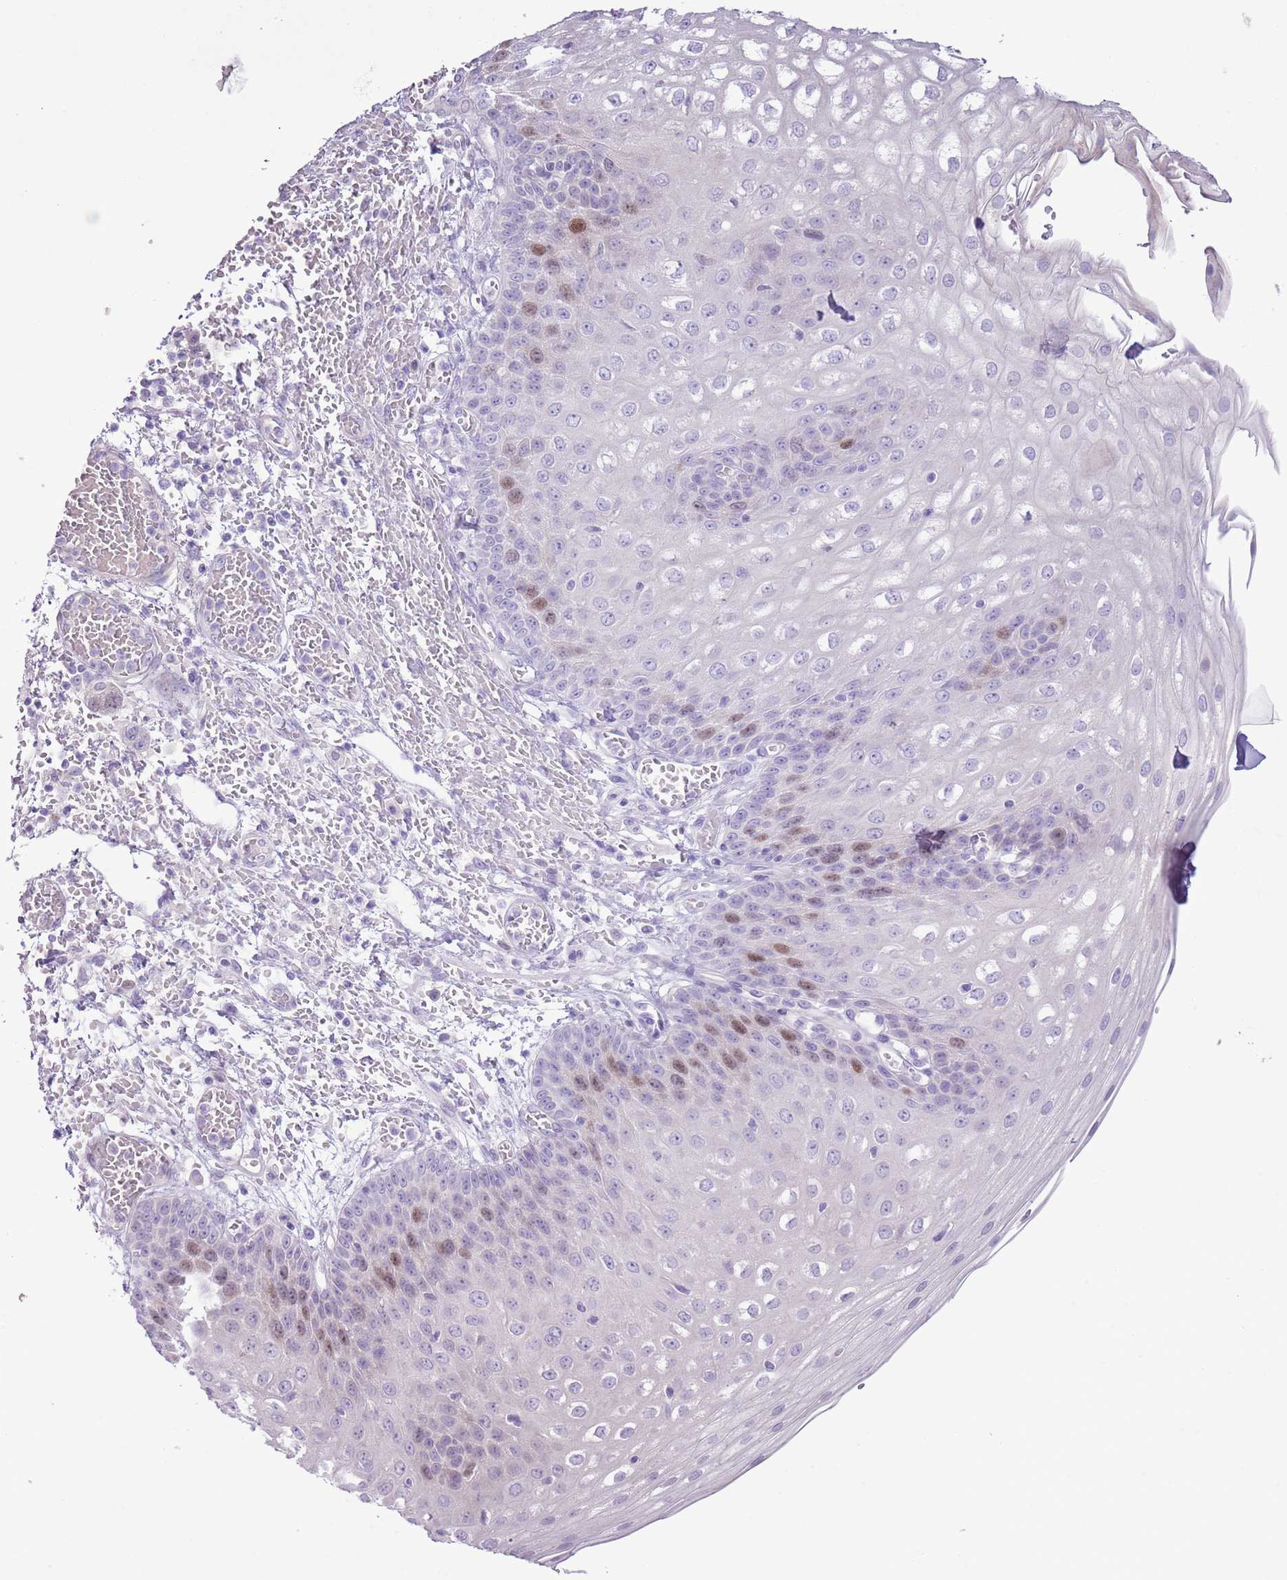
{"staining": {"intensity": "moderate", "quantity": "<25%", "location": "nuclear"}, "tissue": "esophagus", "cell_type": "Squamous epithelial cells", "image_type": "normal", "snomed": [{"axis": "morphology", "description": "Normal tissue, NOS"}, {"axis": "topography", "description": "Esophagus"}], "caption": "Immunohistochemical staining of normal human esophagus exhibits moderate nuclear protein staining in about <25% of squamous epithelial cells. (DAB IHC, brown staining for protein, blue staining for nuclei).", "gene": "GMNN", "patient": {"sex": "male", "age": 81}}